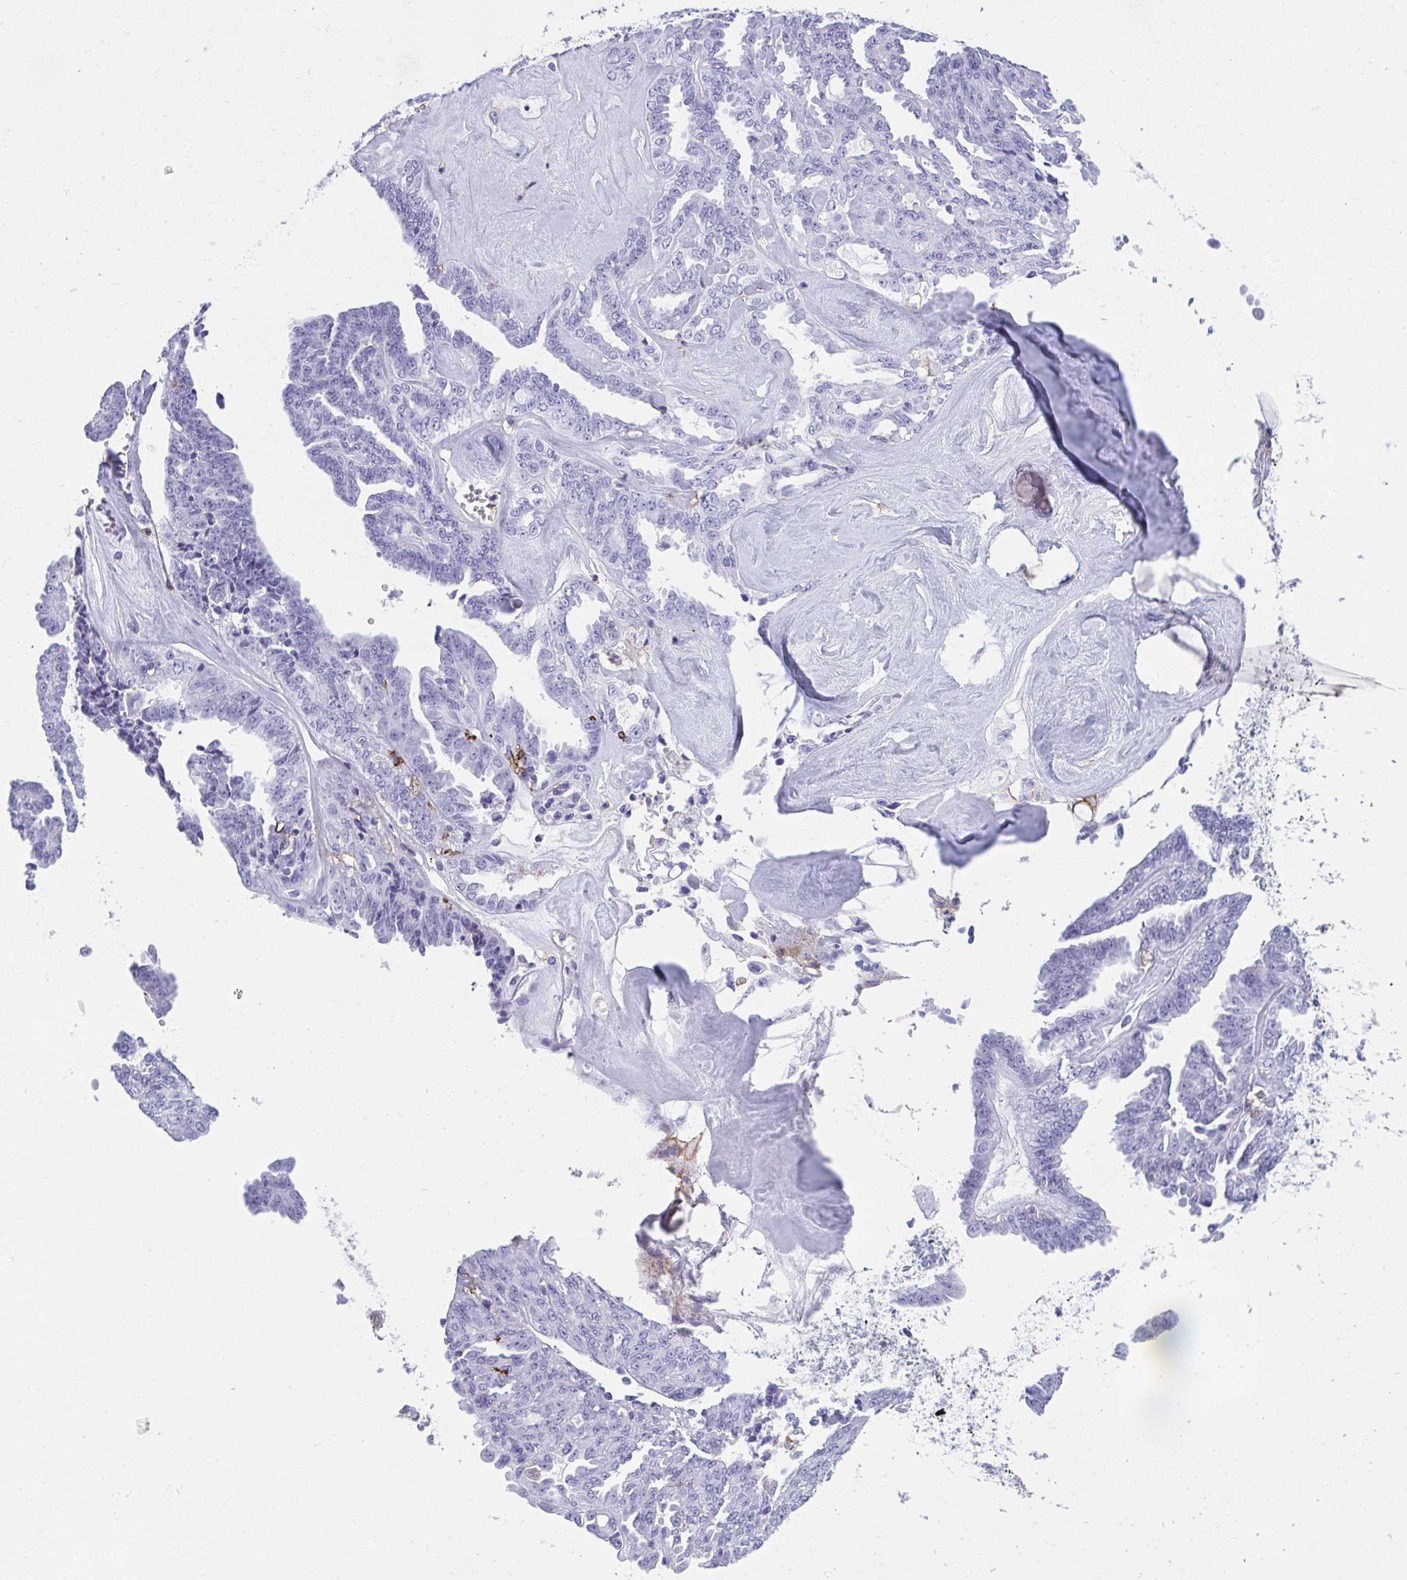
{"staining": {"intensity": "negative", "quantity": "none", "location": "none"}, "tissue": "ovarian cancer", "cell_type": "Tumor cells", "image_type": "cancer", "snomed": [{"axis": "morphology", "description": "Cystadenocarcinoma, serous, NOS"}, {"axis": "topography", "description": "Ovary"}], "caption": "Immunohistochemistry of human serous cystadenocarcinoma (ovarian) displays no positivity in tumor cells.", "gene": "SPN", "patient": {"sex": "female", "age": 71}}